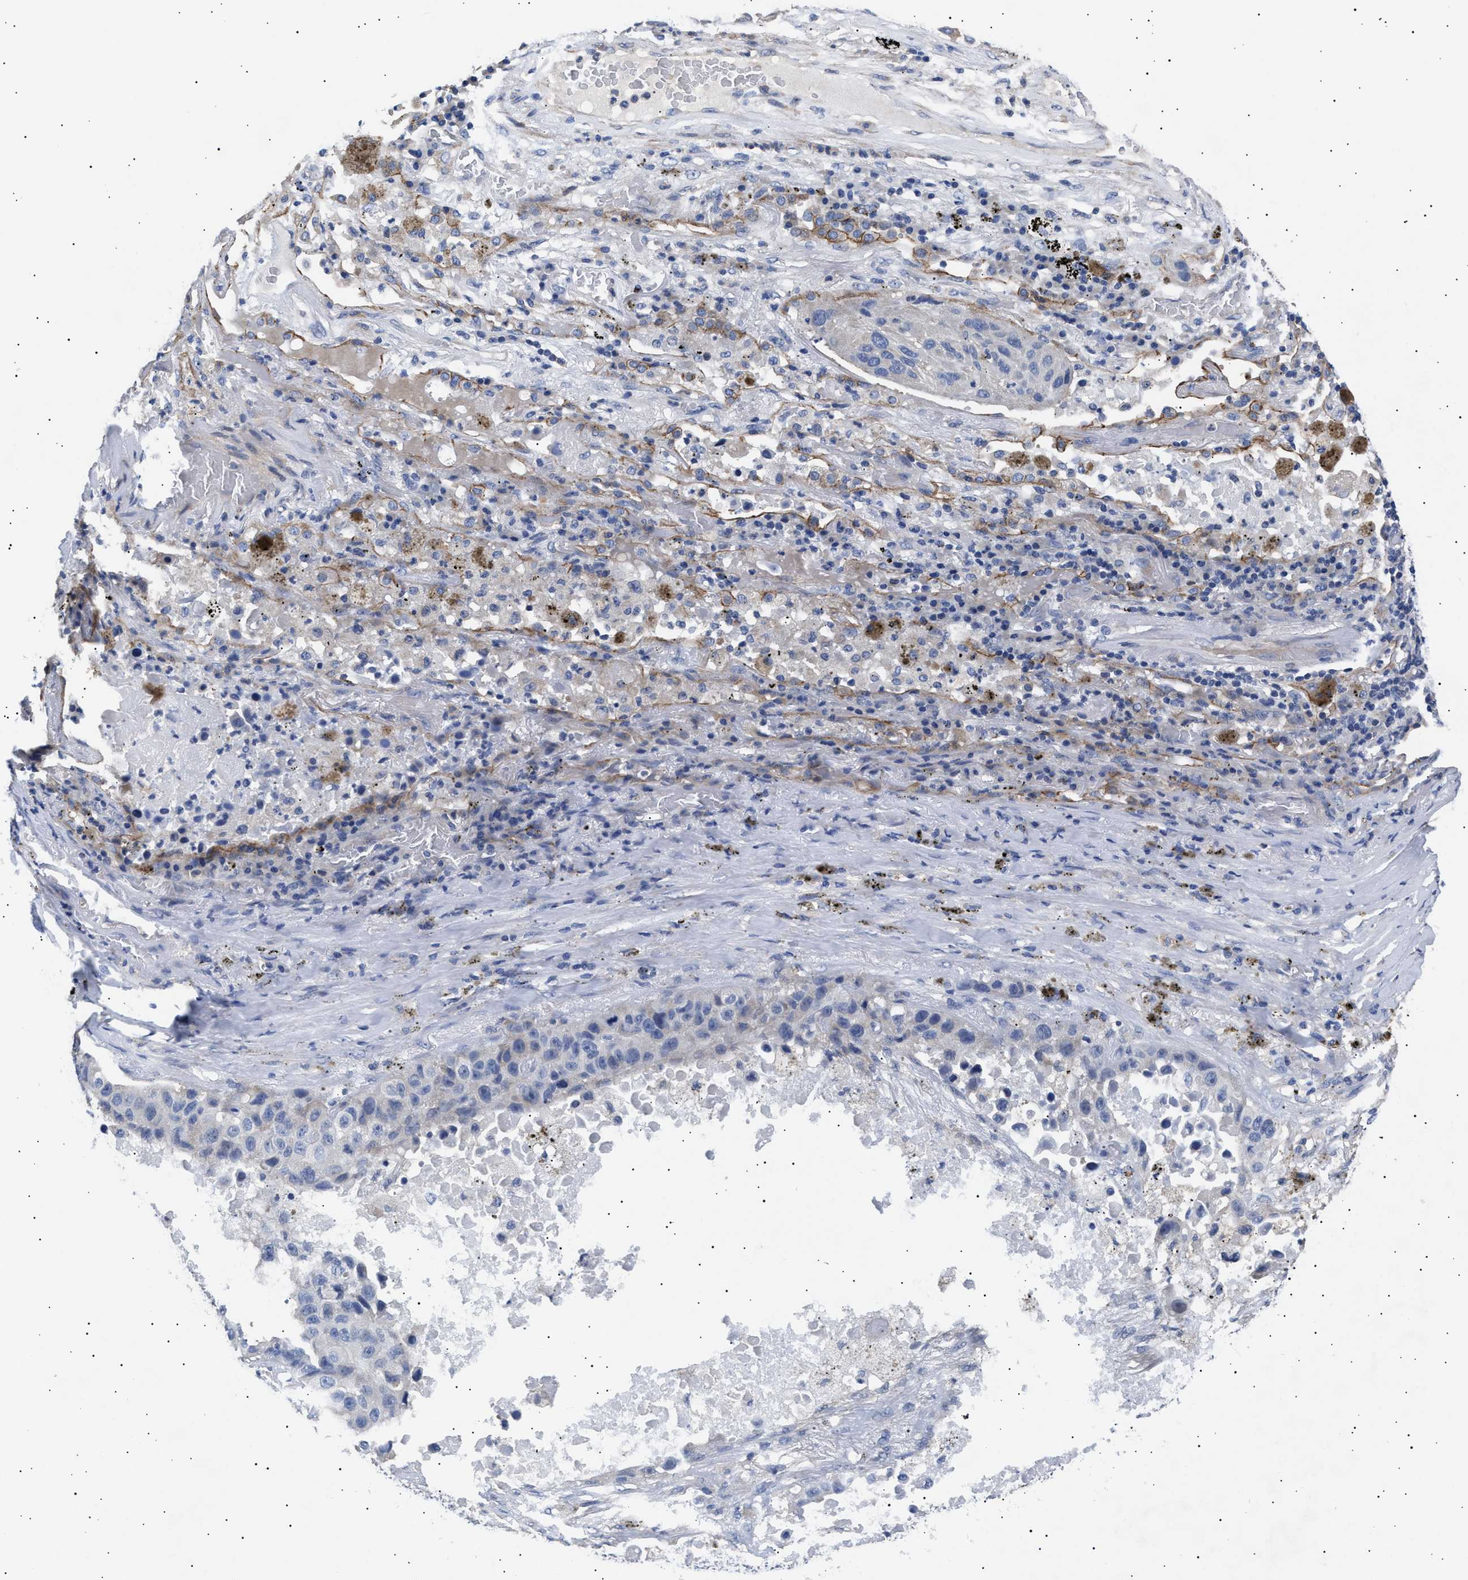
{"staining": {"intensity": "negative", "quantity": "none", "location": "none"}, "tissue": "lung cancer", "cell_type": "Tumor cells", "image_type": "cancer", "snomed": [{"axis": "morphology", "description": "Squamous cell carcinoma, NOS"}, {"axis": "topography", "description": "Lung"}], "caption": "This is a photomicrograph of IHC staining of lung squamous cell carcinoma, which shows no staining in tumor cells.", "gene": "HEMGN", "patient": {"sex": "male", "age": 57}}